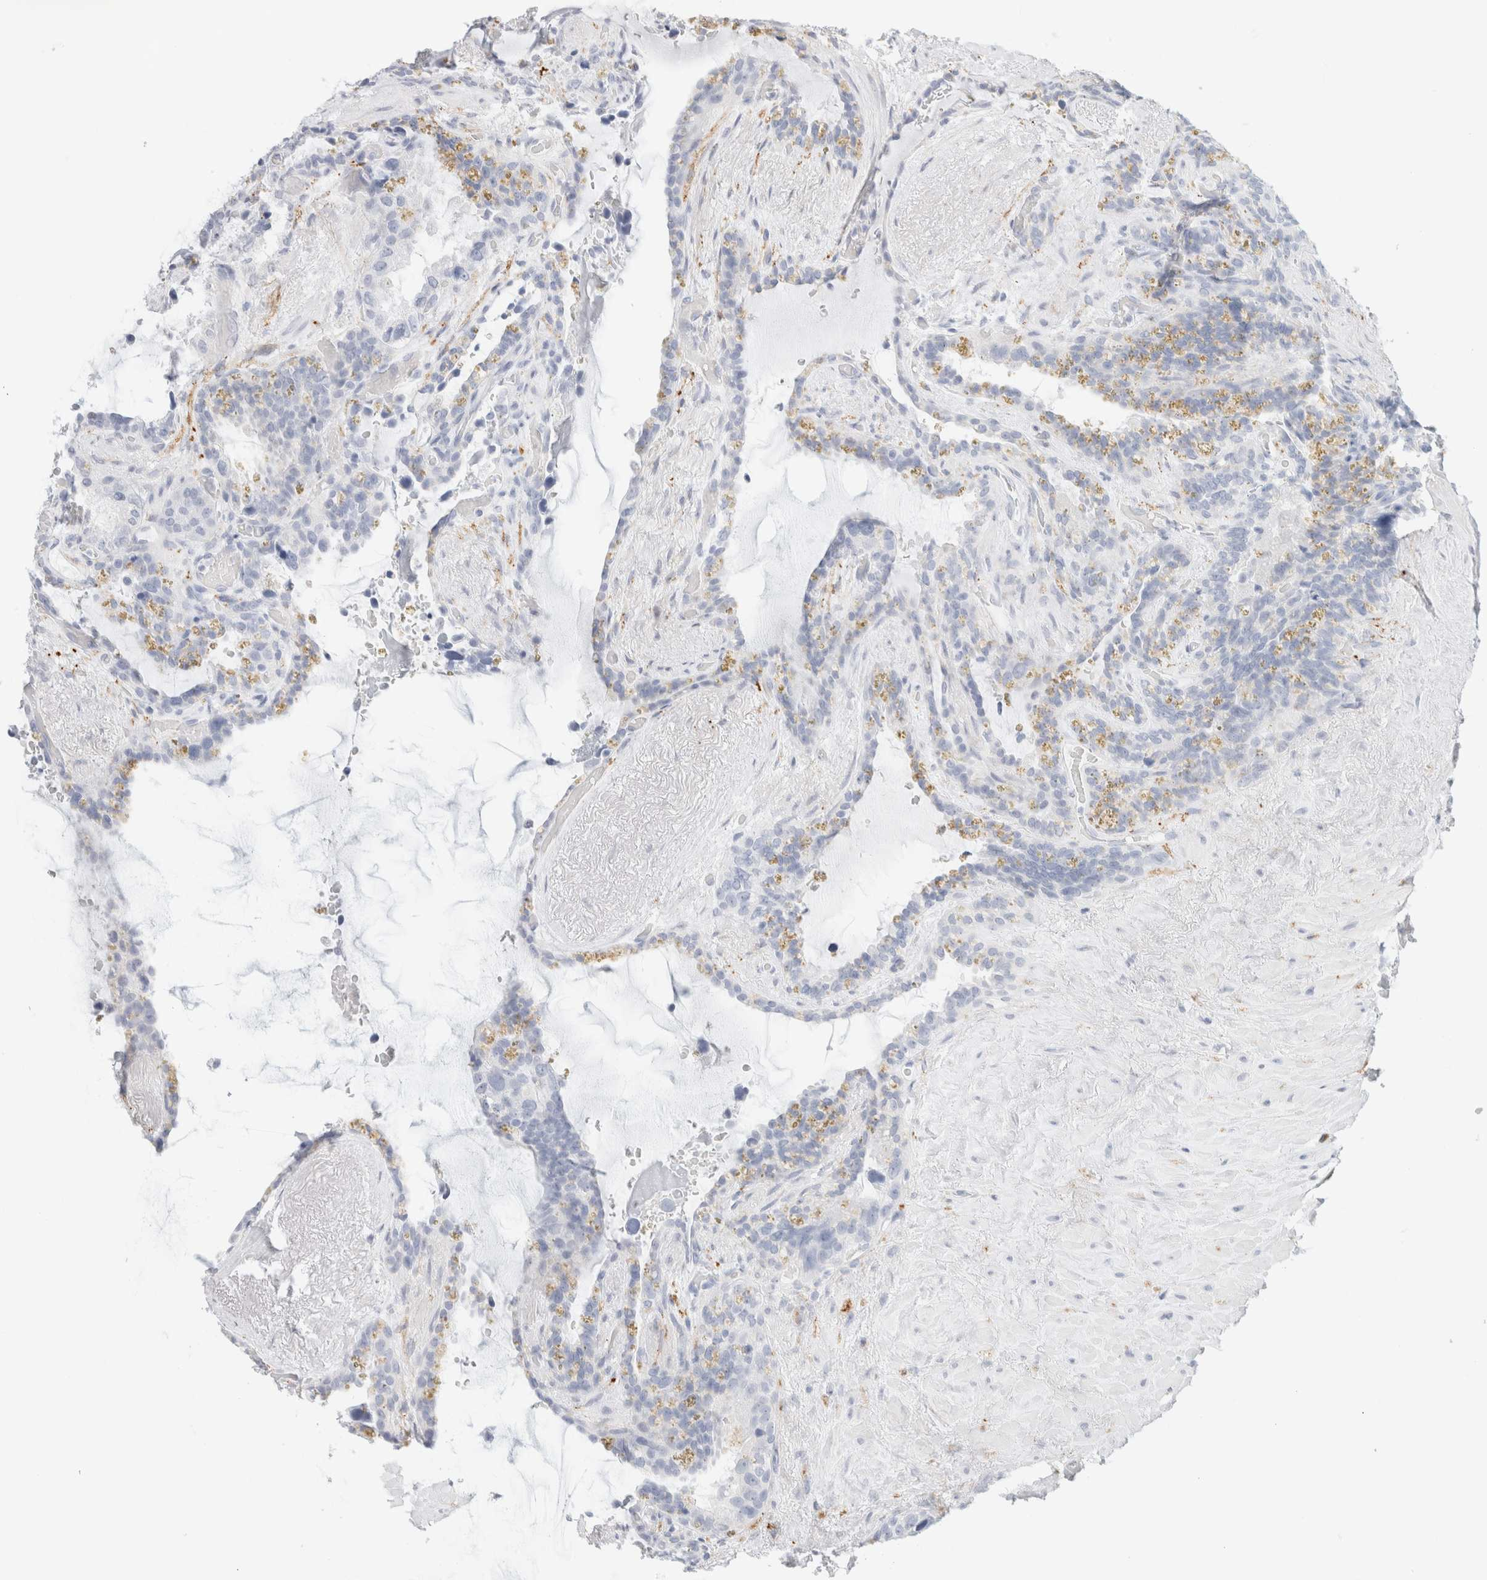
{"staining": {"intensity": "negative", "quantity": "none", "location": "none"}, "tissue": "seminal vesicle", "cell_type": "Glandular cells", "image_type": "normal", "snomed": [{"axis": "morphology", "description": "Normal tissue, NOS"}, {"axis": "topography", "description": "Seminal veicle"}], "caption": "Glandular cells show no significant protein expression in normal seminal vesicle. The staining was performed using DAB to visualize the protein expression in brown, while the nuclei were stained in blue with hematoxylin (Magnification: 20x).", "gene": "RTN4", "patient": {"sex": "male", "age": 80}}